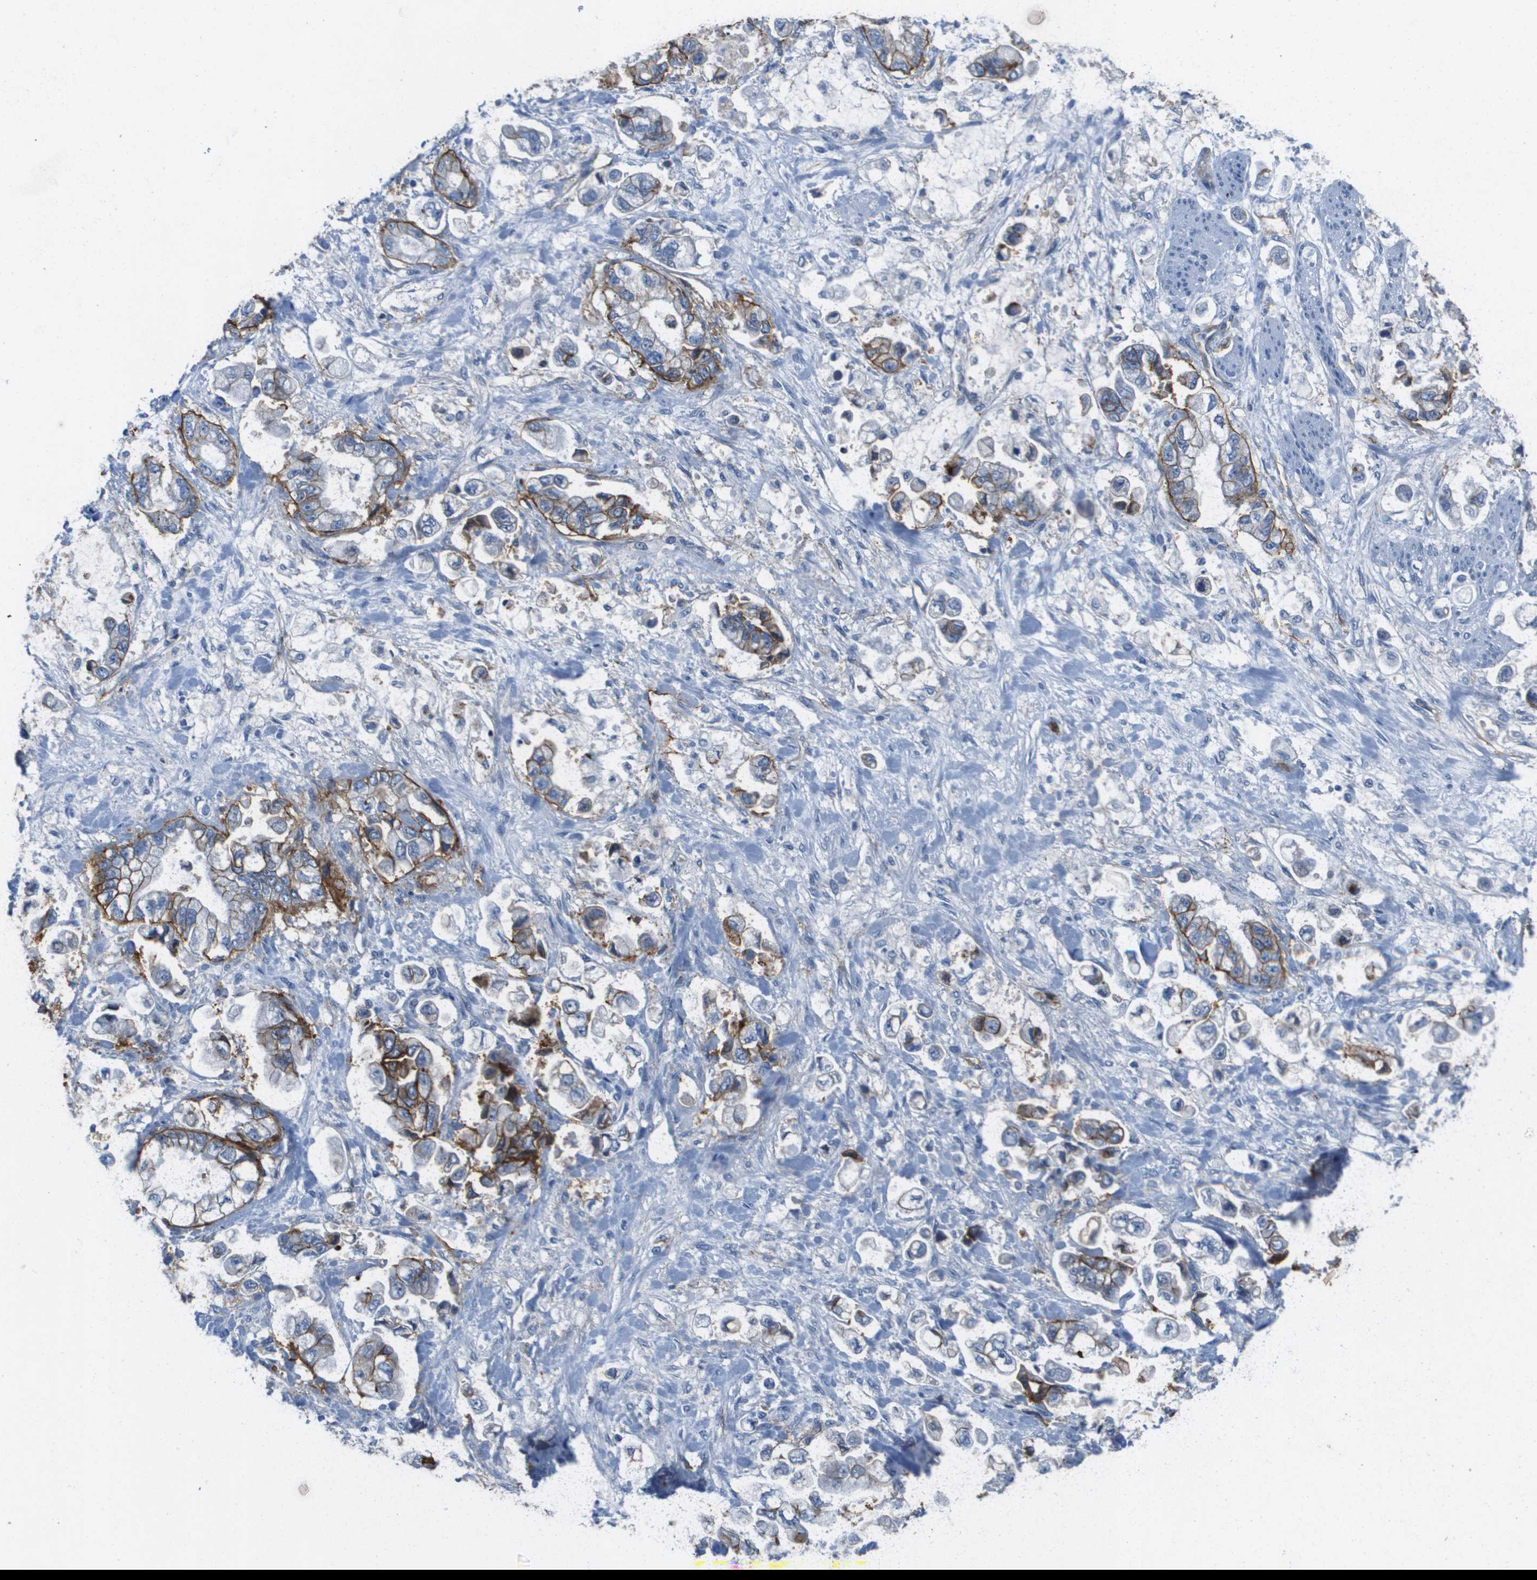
{"staining": {"intensity": "moderate", "quantity": "25%-75%", "location": "cytoplasmic/membranous"}, "tissue": "stomach cancer", "cell_type": "Tumor cells", "image_type": "cancer", "snomed": [{"axis": "morphology", "description": "Normal tissue, NOS"}, {"axis": "morphology", "description": "Adenocarcinoma, NOS"}, {"axis": "topography", "description": "Stomach"}], "caption": "An image showing moderate cytoplasmic/membranous expression in approximately 25%-75% of tumor cells in stomach adenocarcinoma, as visualized by brown immunohistochemical staining.", "gene": "ITGA6", "patient": {"sex": "male", "age": 62}}